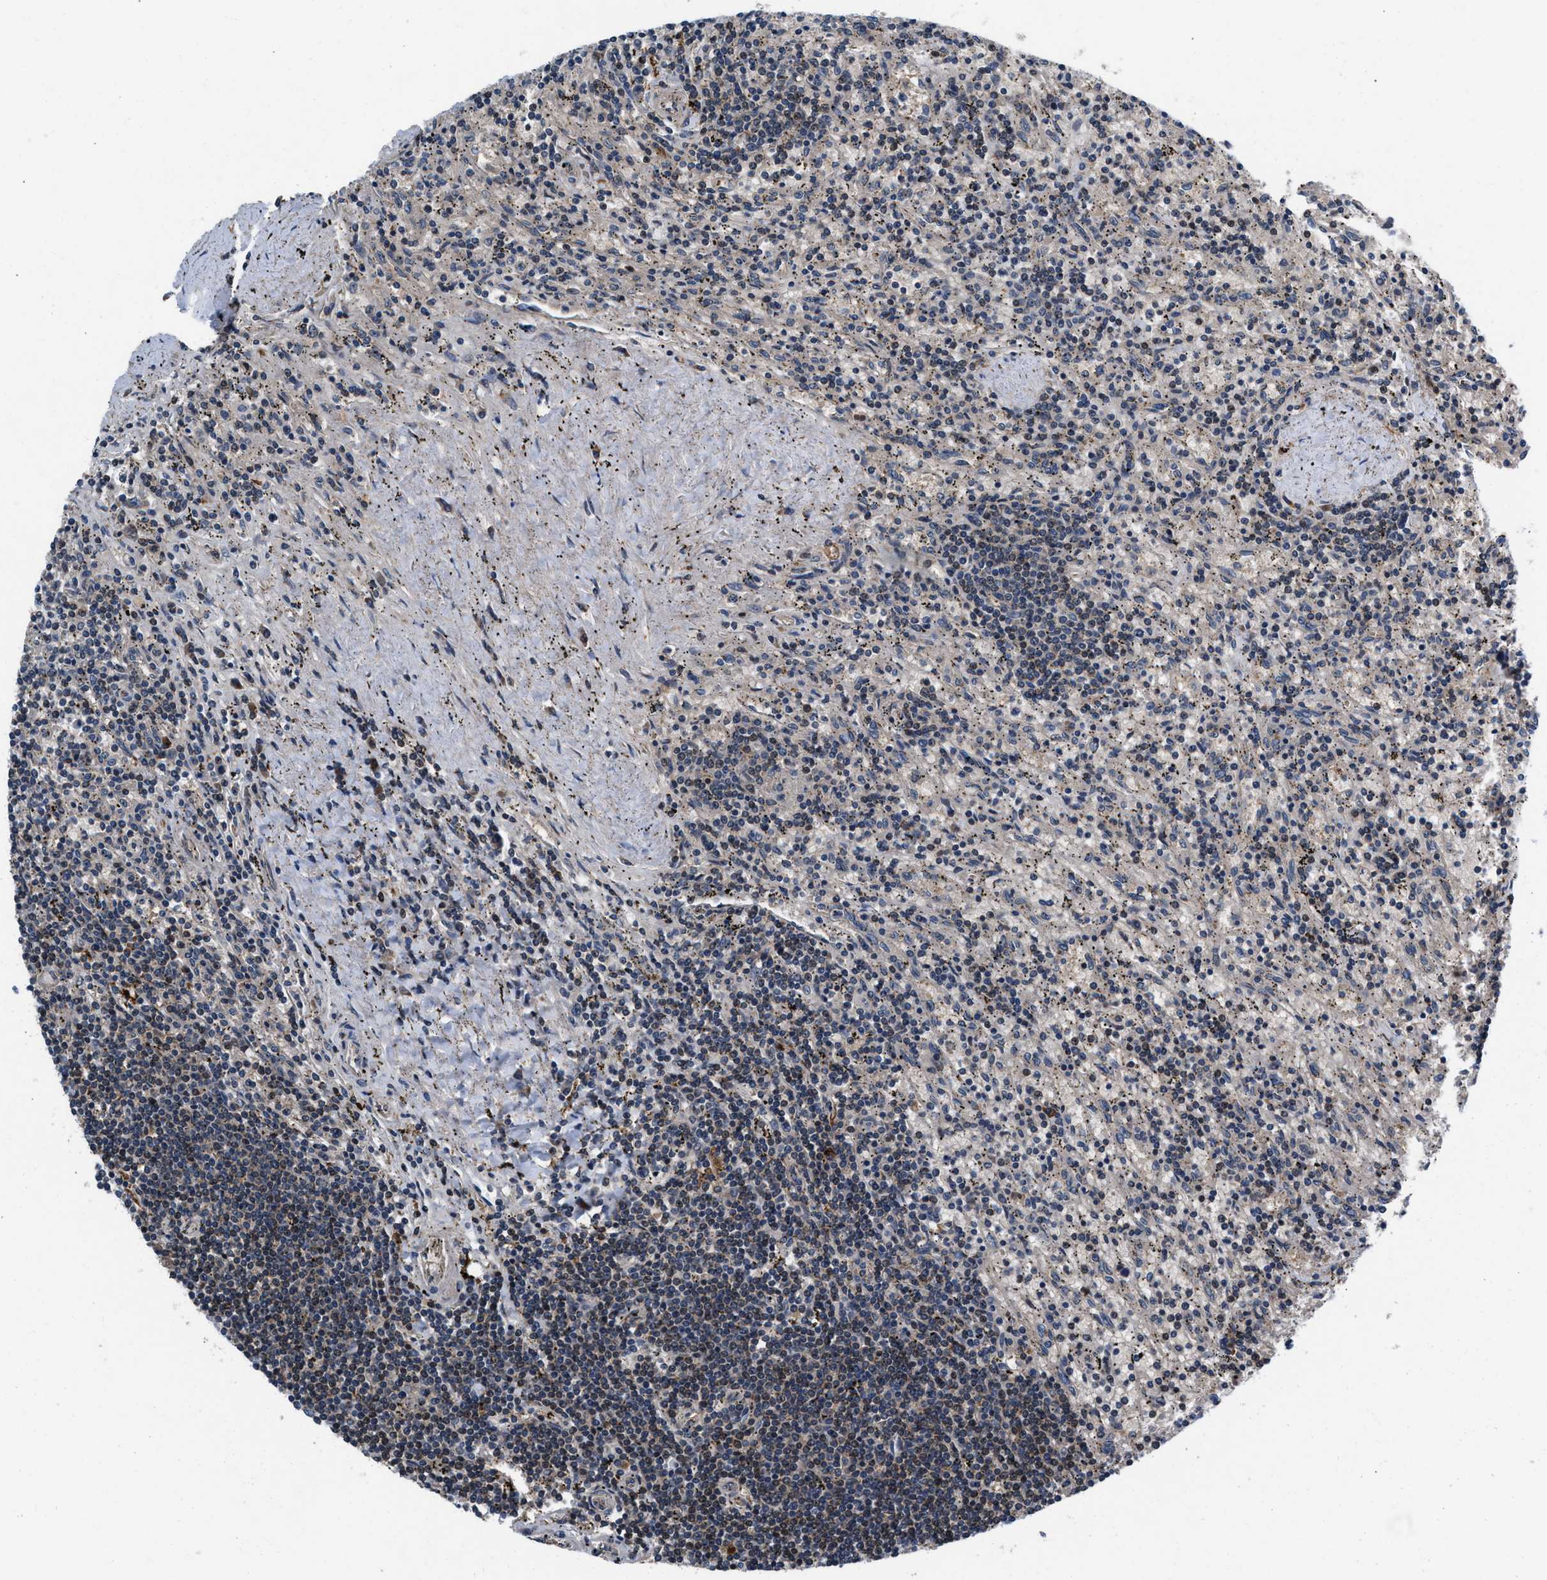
{"staining": {"intensity": "weak", "quantity": "<25%", "location": "cytoplasmic/membranous"}, "tissue": "lymphoma", "cell_type": "Tumor cells", "image_type": "cancer", "snomed": [{"axis": "morphology", "description": "Malignant lymphoma, non-Hodgkin's type, Low grade"}, {"axis": "topography", "description": "Spleen"}], "caption": "Low-grade malignant lymphoma, non-Hodgkin's type was stained to show a protein in brown. There is no significant positivity in tumor cells.", "gene": "PRPSAP2", "patient": {"sex": "male", "age": 76}}